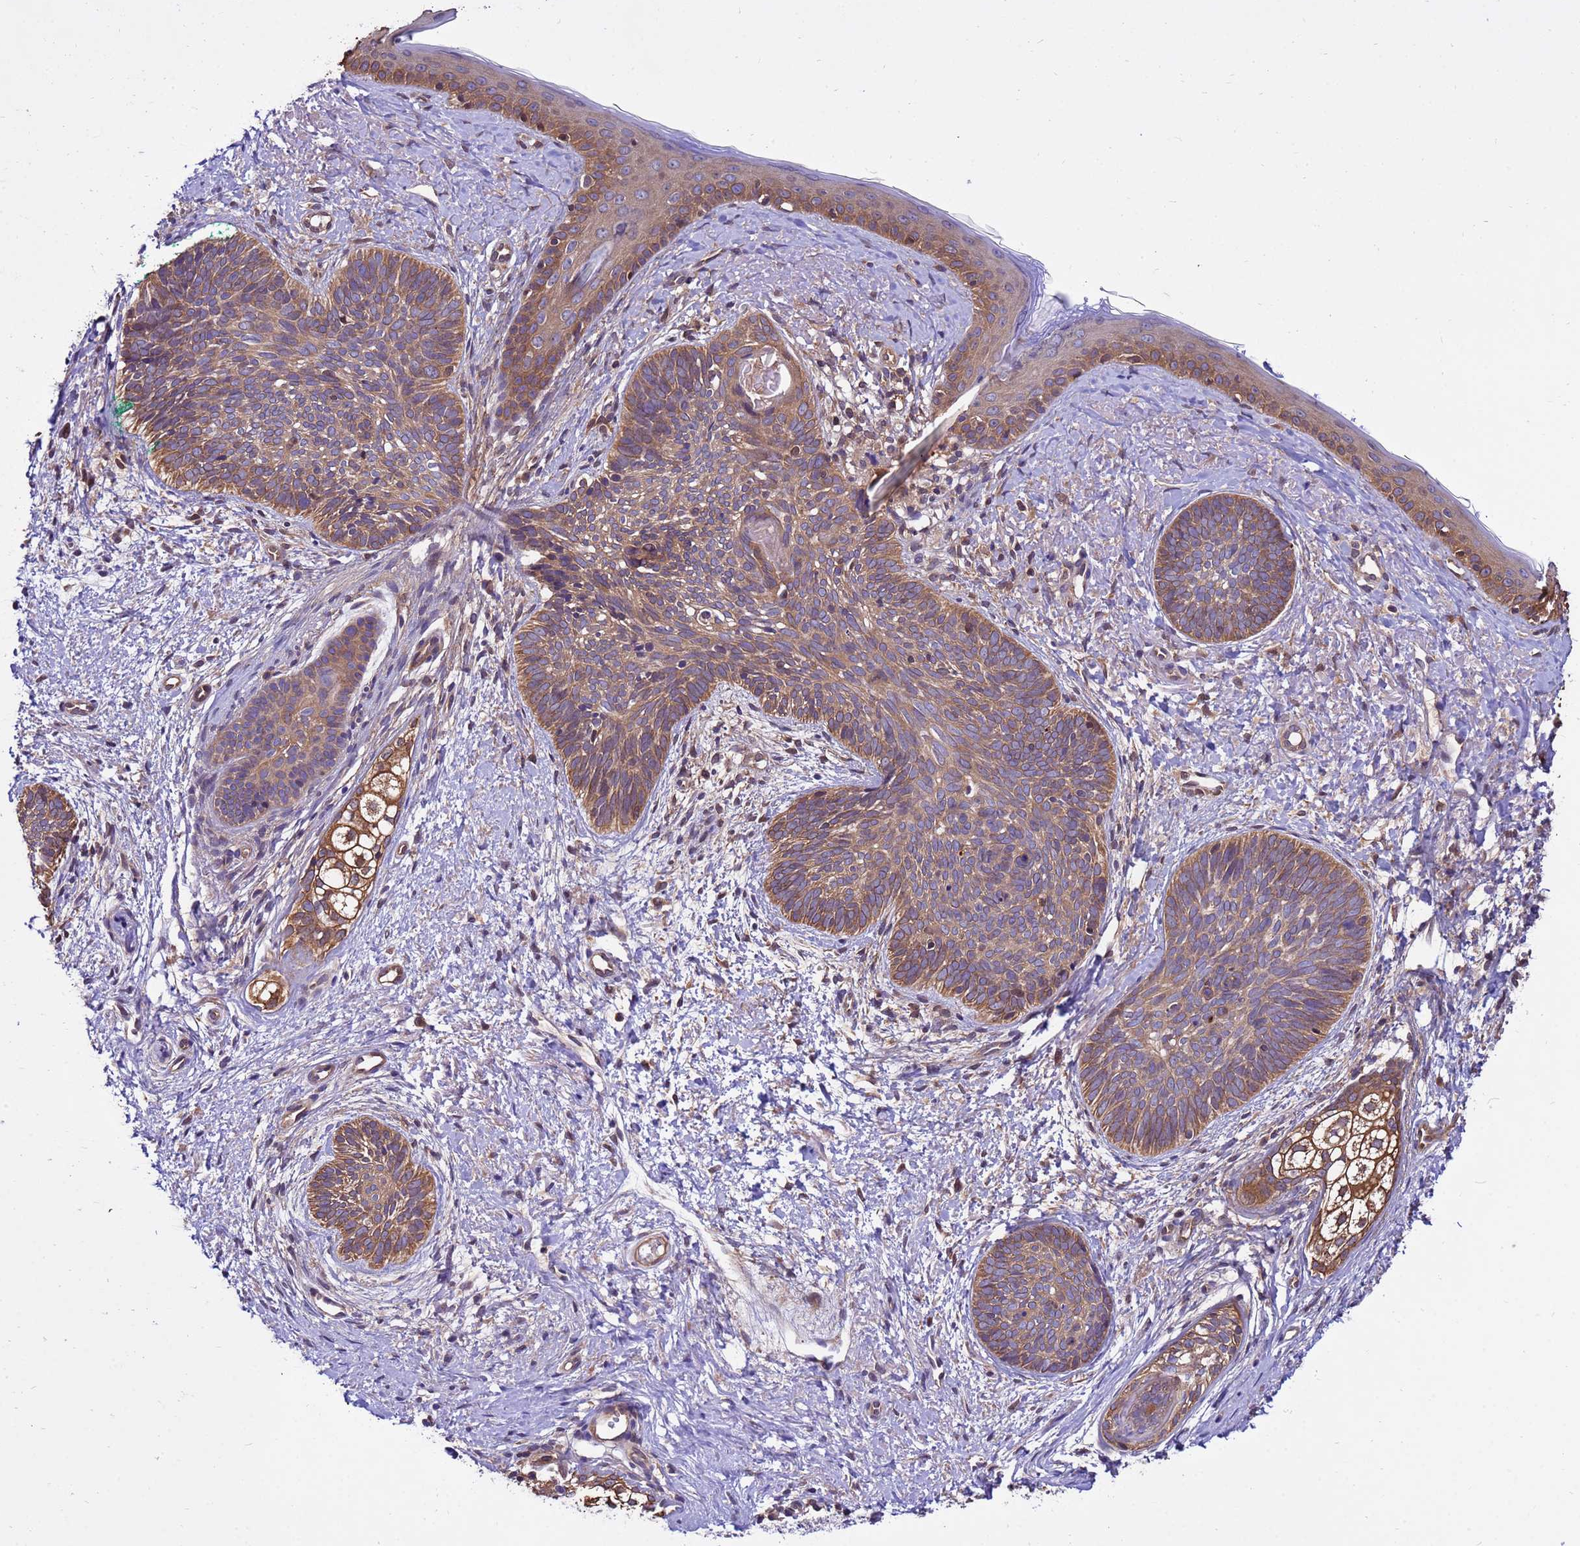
{"staining": {"intensity": "moderate", "quantity": "25%-75%", "location": "cytoplasmic/membranous"}, "tissue": "skin cancer", "cell_type": "Tumor cells", "image_type": "cancer", "snomed": [{"axis": "morphology", "description": "Basal cell carcinoma"}, {"axis": "topography", "description": "Skin"}], "caption": "Skin cancer stained with a protein marker demonstrates moderate staining in tumor cells.", "gene": "GET3", "patient": {"sex": "female", "age": 81}}